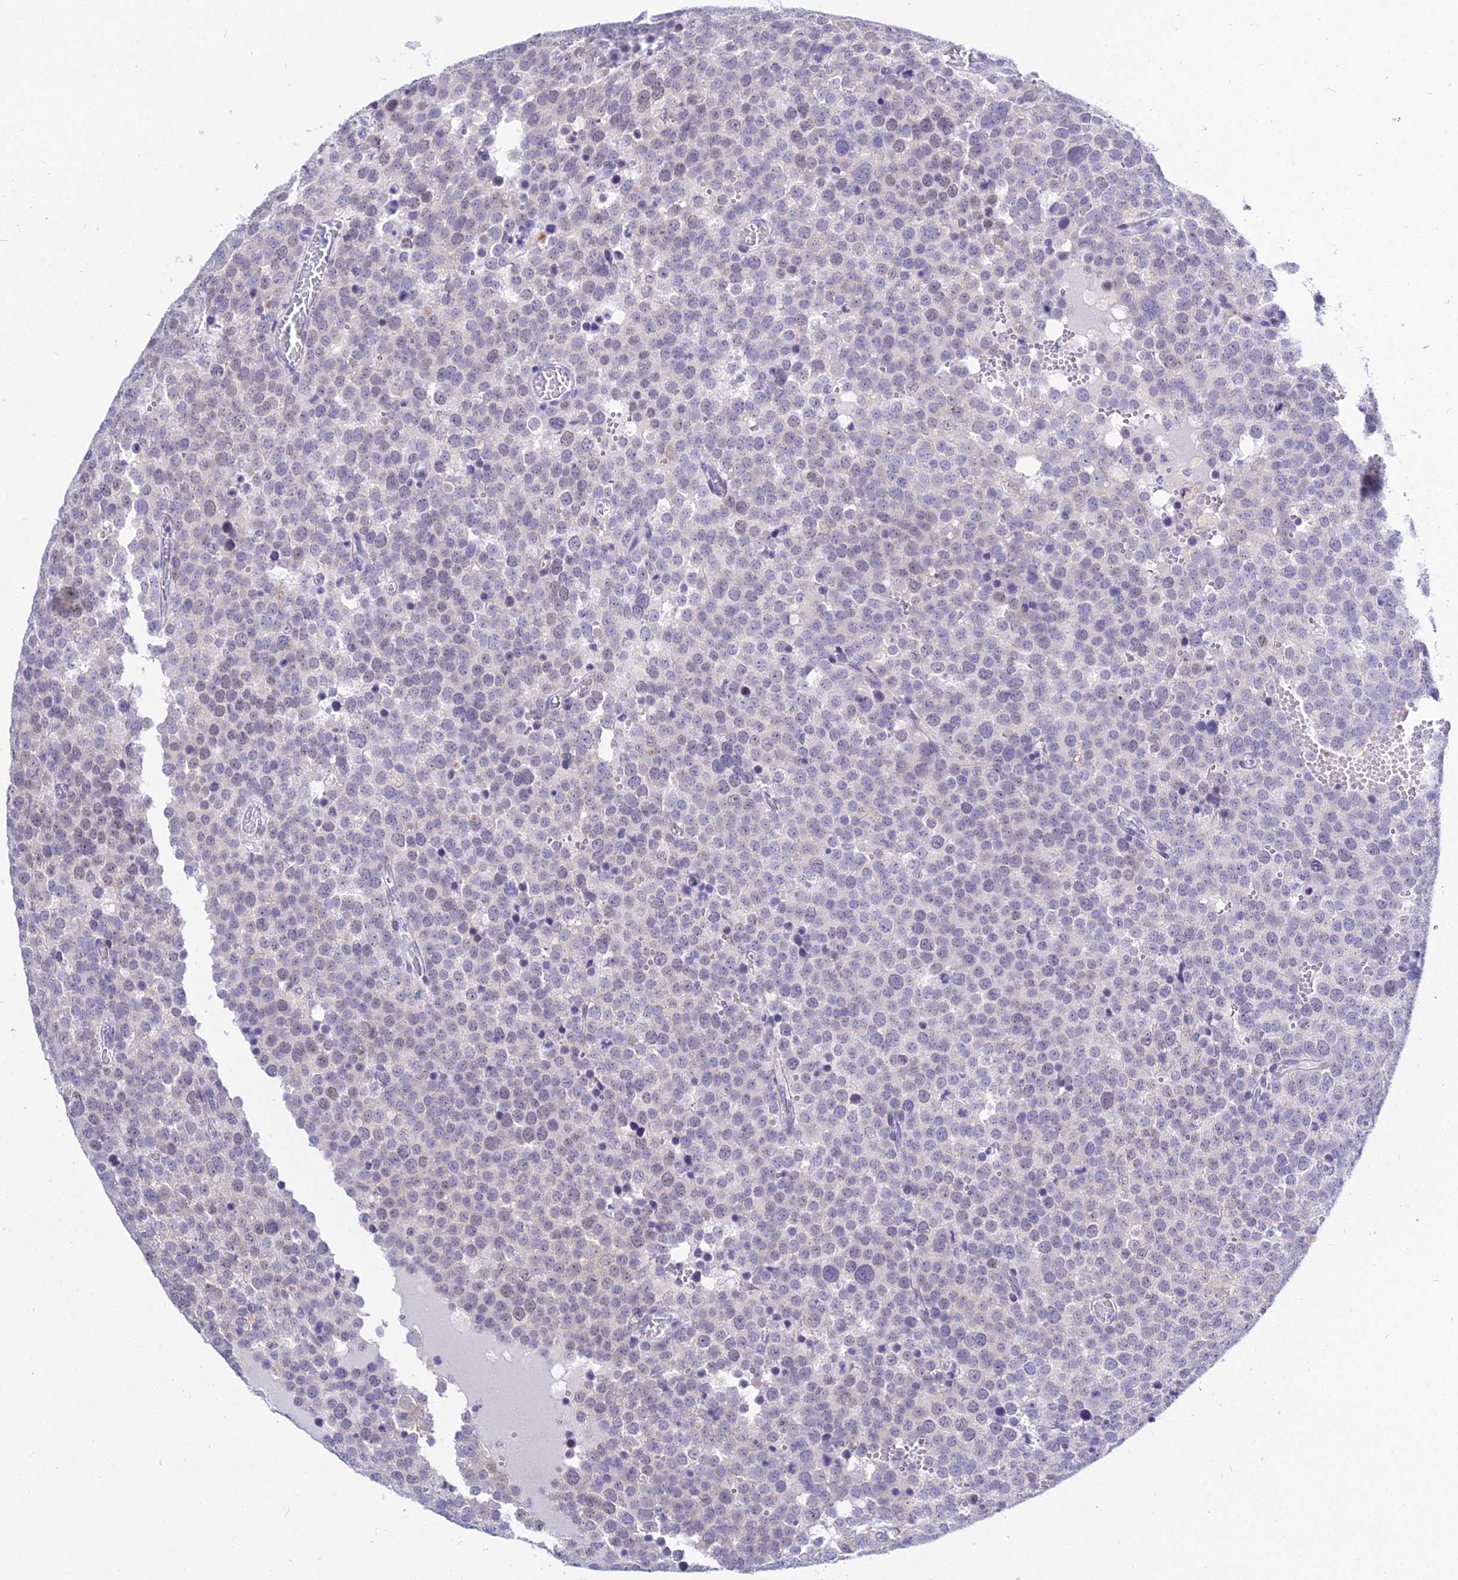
{"staining": {"intensity": "moderate", "quantity": "<25%", "location": "nuclear"}, "tissue": "testis cancer", "cell_type": "Tumor cells", "image_type": "cancer", "snomed": [{"axis": "morphology", "description": "Normal tissue, NOS"}, {"axis": "morphology", "description": "Seminoma, NOS"}, {"axis": "topography", "description": "Testis"}], "caption": "A micrograph of human testis cancer stained for a protein reveals moderate nuclear brown staining in tumor cells. The staining is performed using DAB brown chromogen to label protein expression. The nuclei are counter-stained blue using hematoxylin.", "gene": "DEFB107A", "patient": {"sex": "male", "age": 71}}